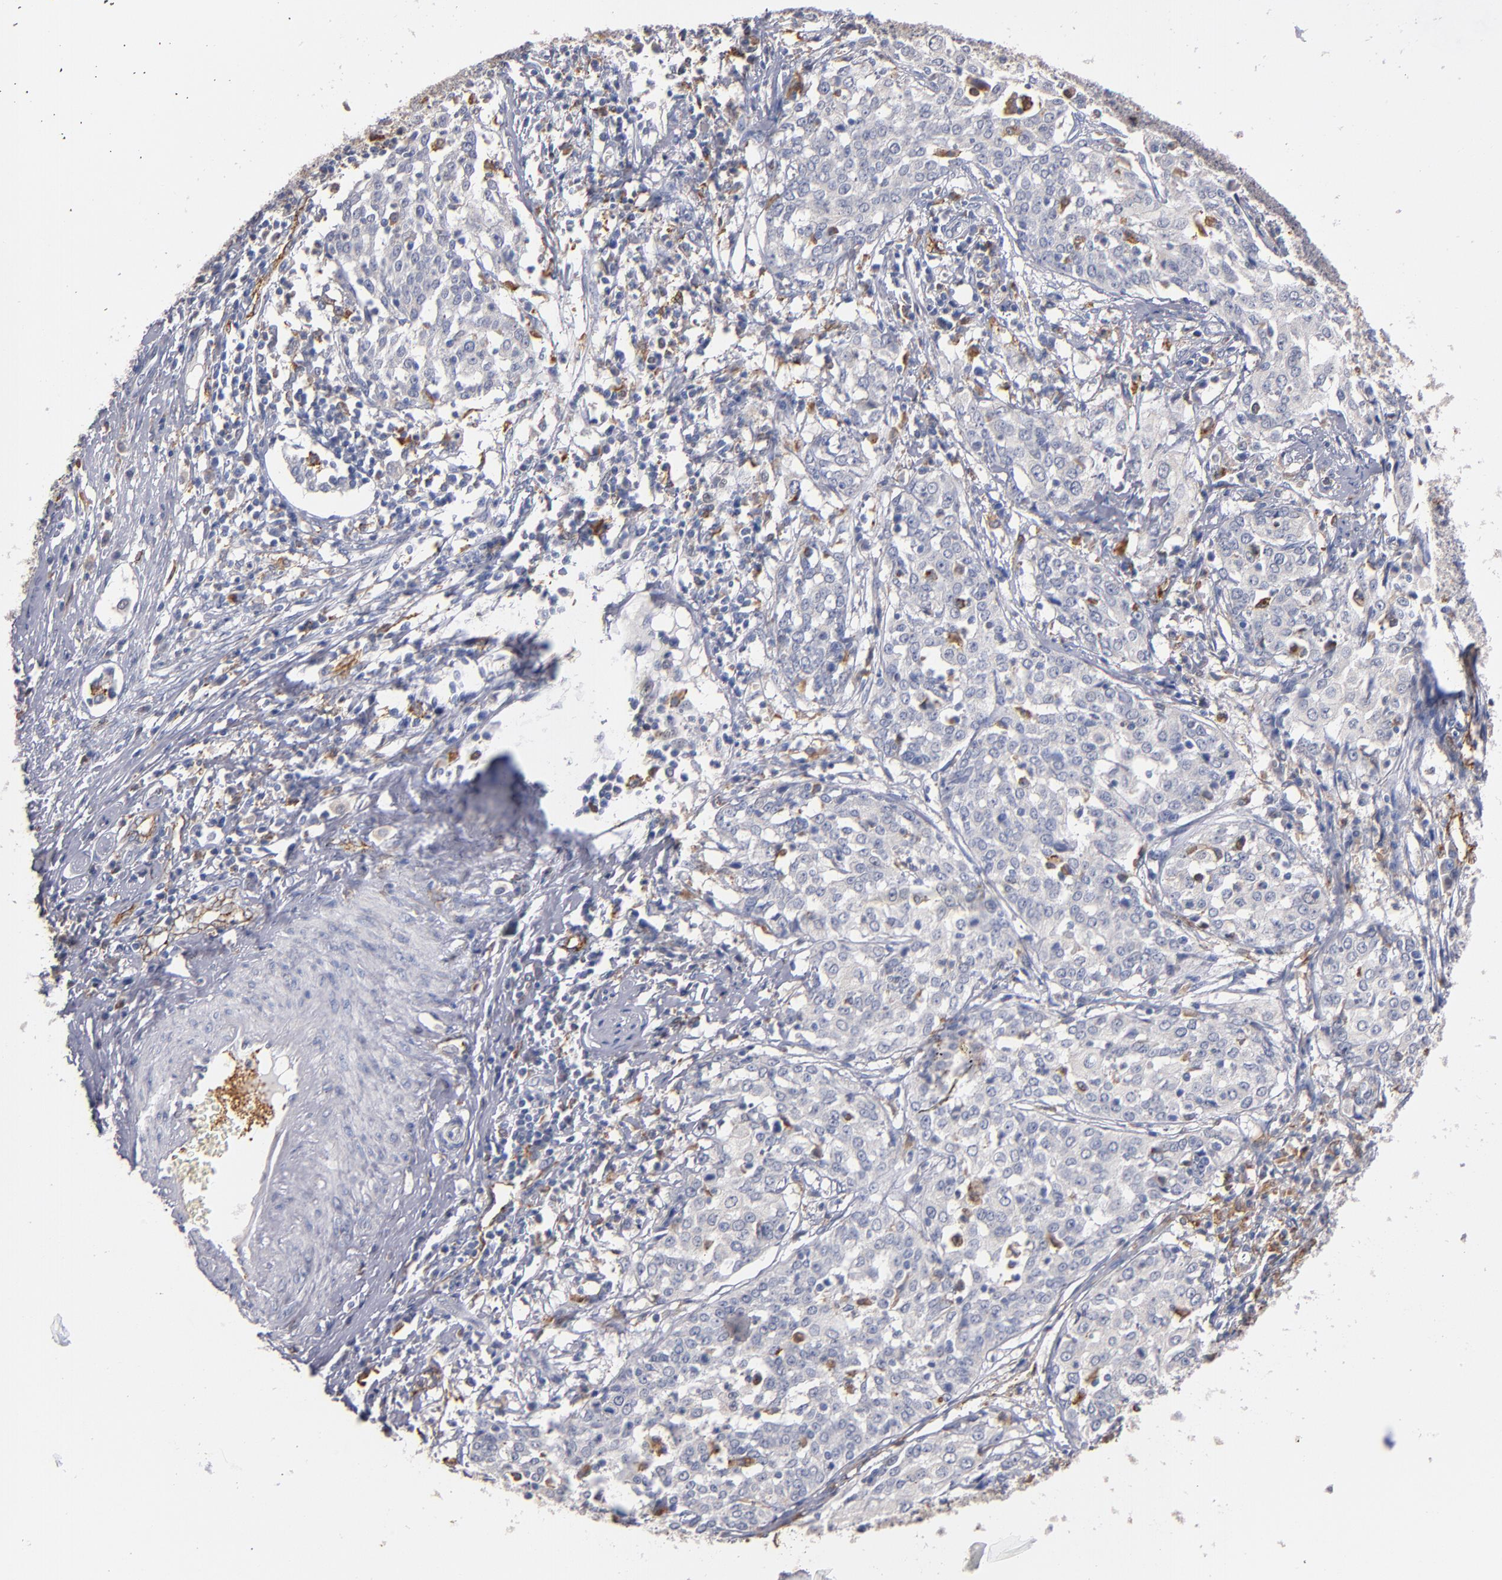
{"staining": {"intensity": "negative", "quantity": "none", "location": "none"}, "tissue": "cervical cancer", "cell_type": "Tumor cells", "image_type": "cancer", "snomed": [{"axis": "morphology", "description": "Squamous cell carcinoma, NOS"}, {"axis": "topography", "description": "Cervix"}], "caption": "This is an immunohistochemistry photomicrograph of human cervical squamous cell carcinoma. There is no expression in tumor cells.", "gene": "SELP", "patient": {"sex": "female", "age": 39}}